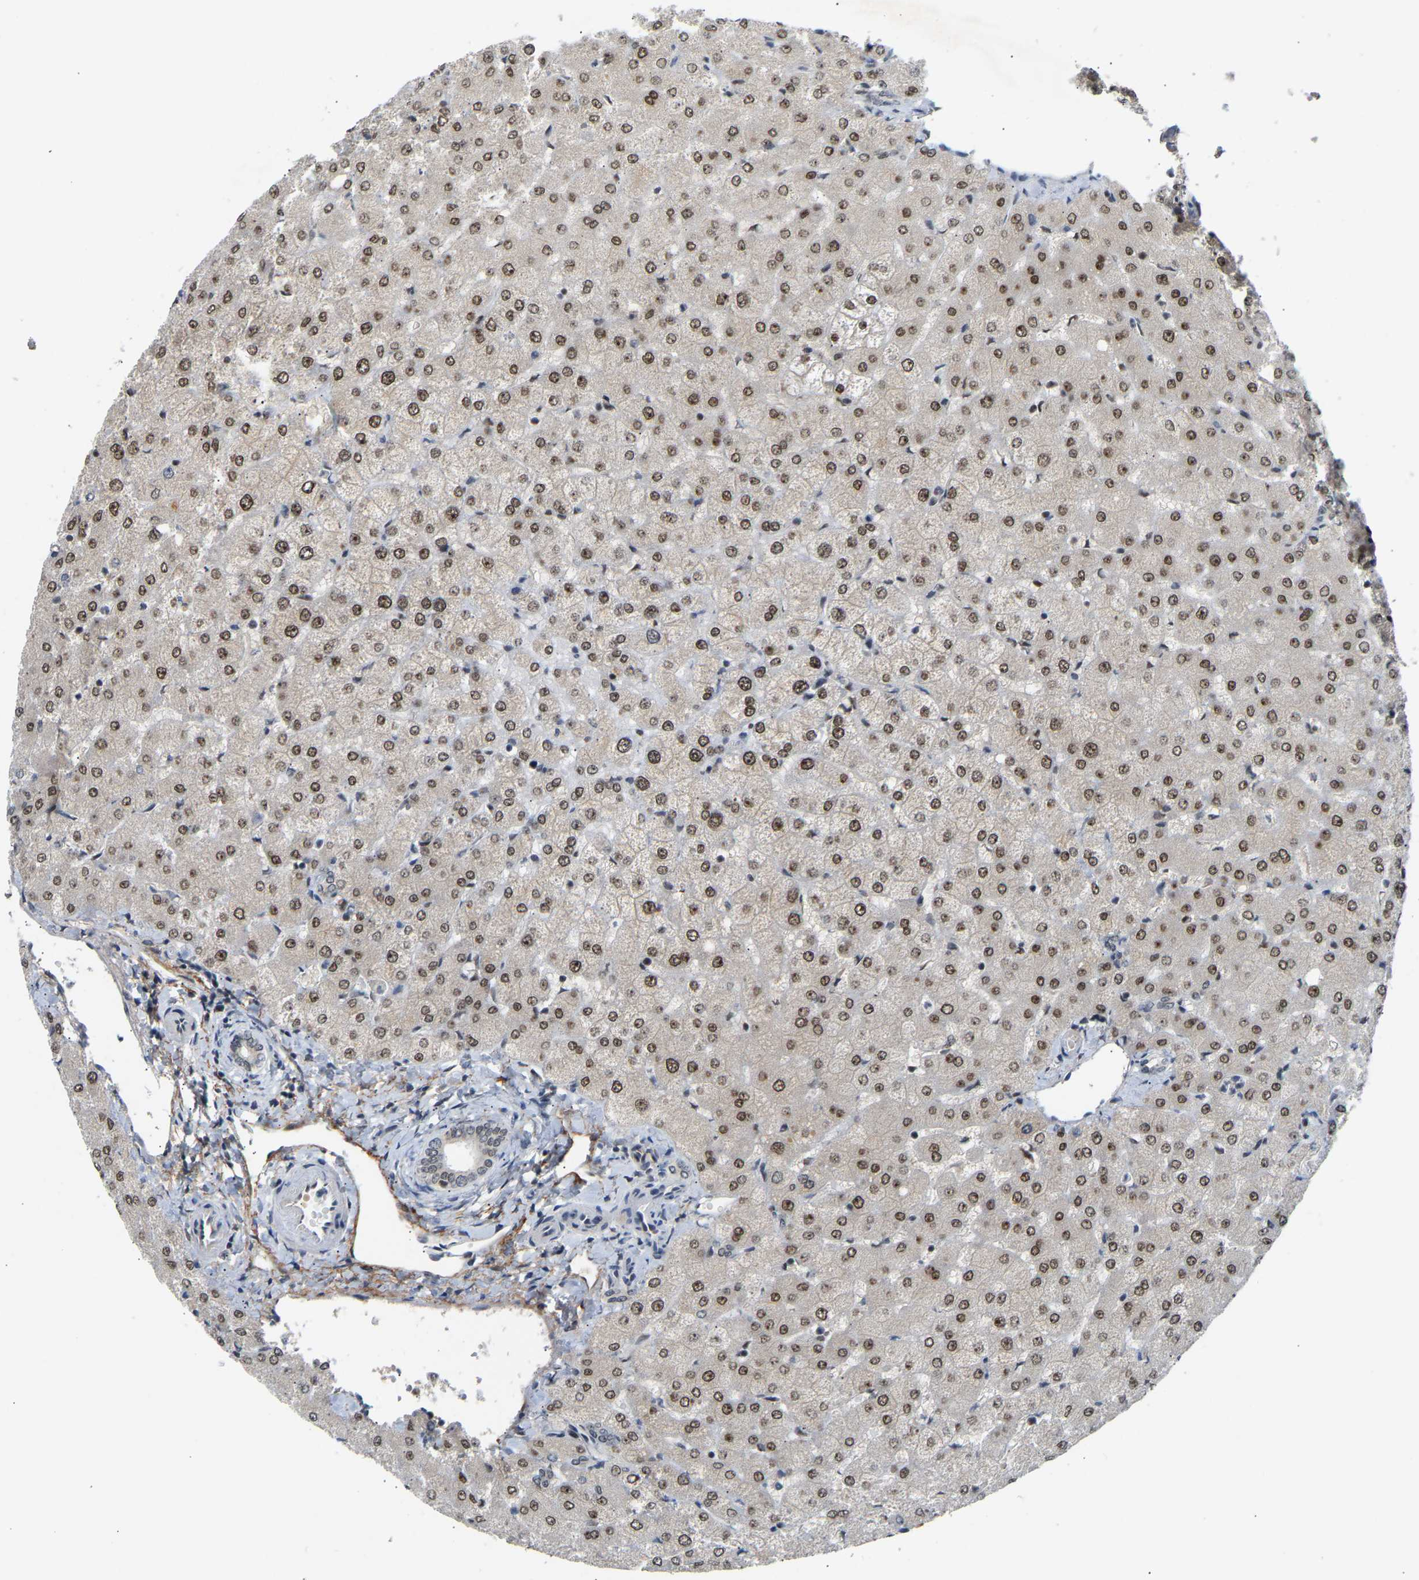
{"staining": {"intensity": "negative", "quantity": "none", "location": "none"}, "tissue": "liver", "cell_type": "Cholangiocytes", "image_type": "normal", "snomed": [{"axis": "morphology", "description": "Normal tissue, NOS"}, {"axis": "topography", "description": "Liver"}], "caption": "A micrograph of liver stained for a protein demonstrates no brown staining in cholangiocytes.", "gene": "RBM15", "patient": {"sex": "female", "age": 54}}